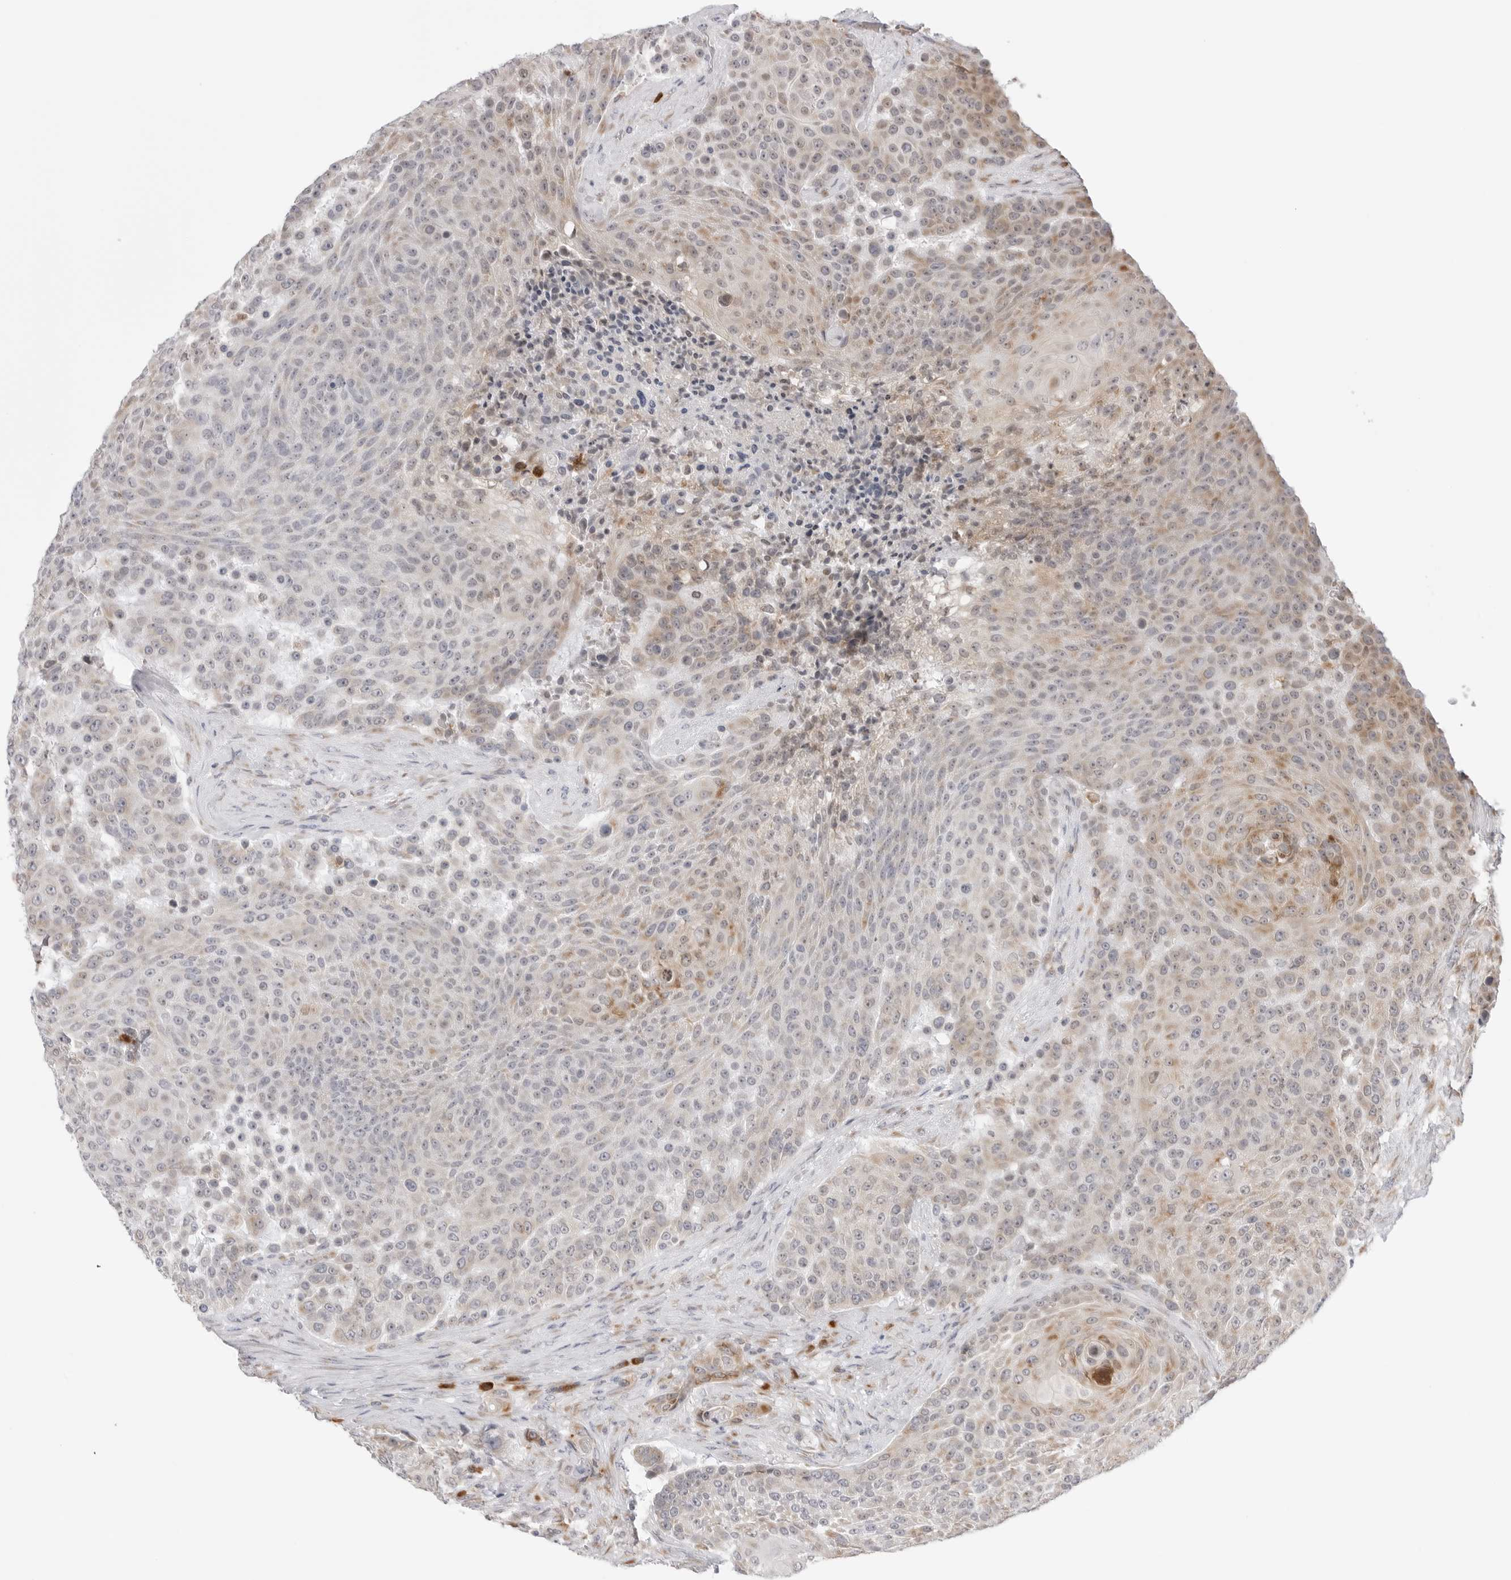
{"staining": {"intensity": "weak", "quantity": "25%-75%", "location": "cytoplasmic/membranous"}, "tissue": "urothelial cancer", "cell_type": "Tumor cells", "image_type": "cancer", "snomed": [{"axis": "morphology", "description": "Urothelial carcinoma, High grade"}, {"axis": "topography", "description": "Urinary bladder"}], "caption": "Immunohistochemistry (IHC) (DAB) staining of human high-grade urothelial carcinoma exhibits weak cytoplasmic/membranous protein expression in about 25%-75% of tumor cells. Nuclei are stained in blue.", "gene": "RPN1", "patient": {"sex": "female", "age": 63}}